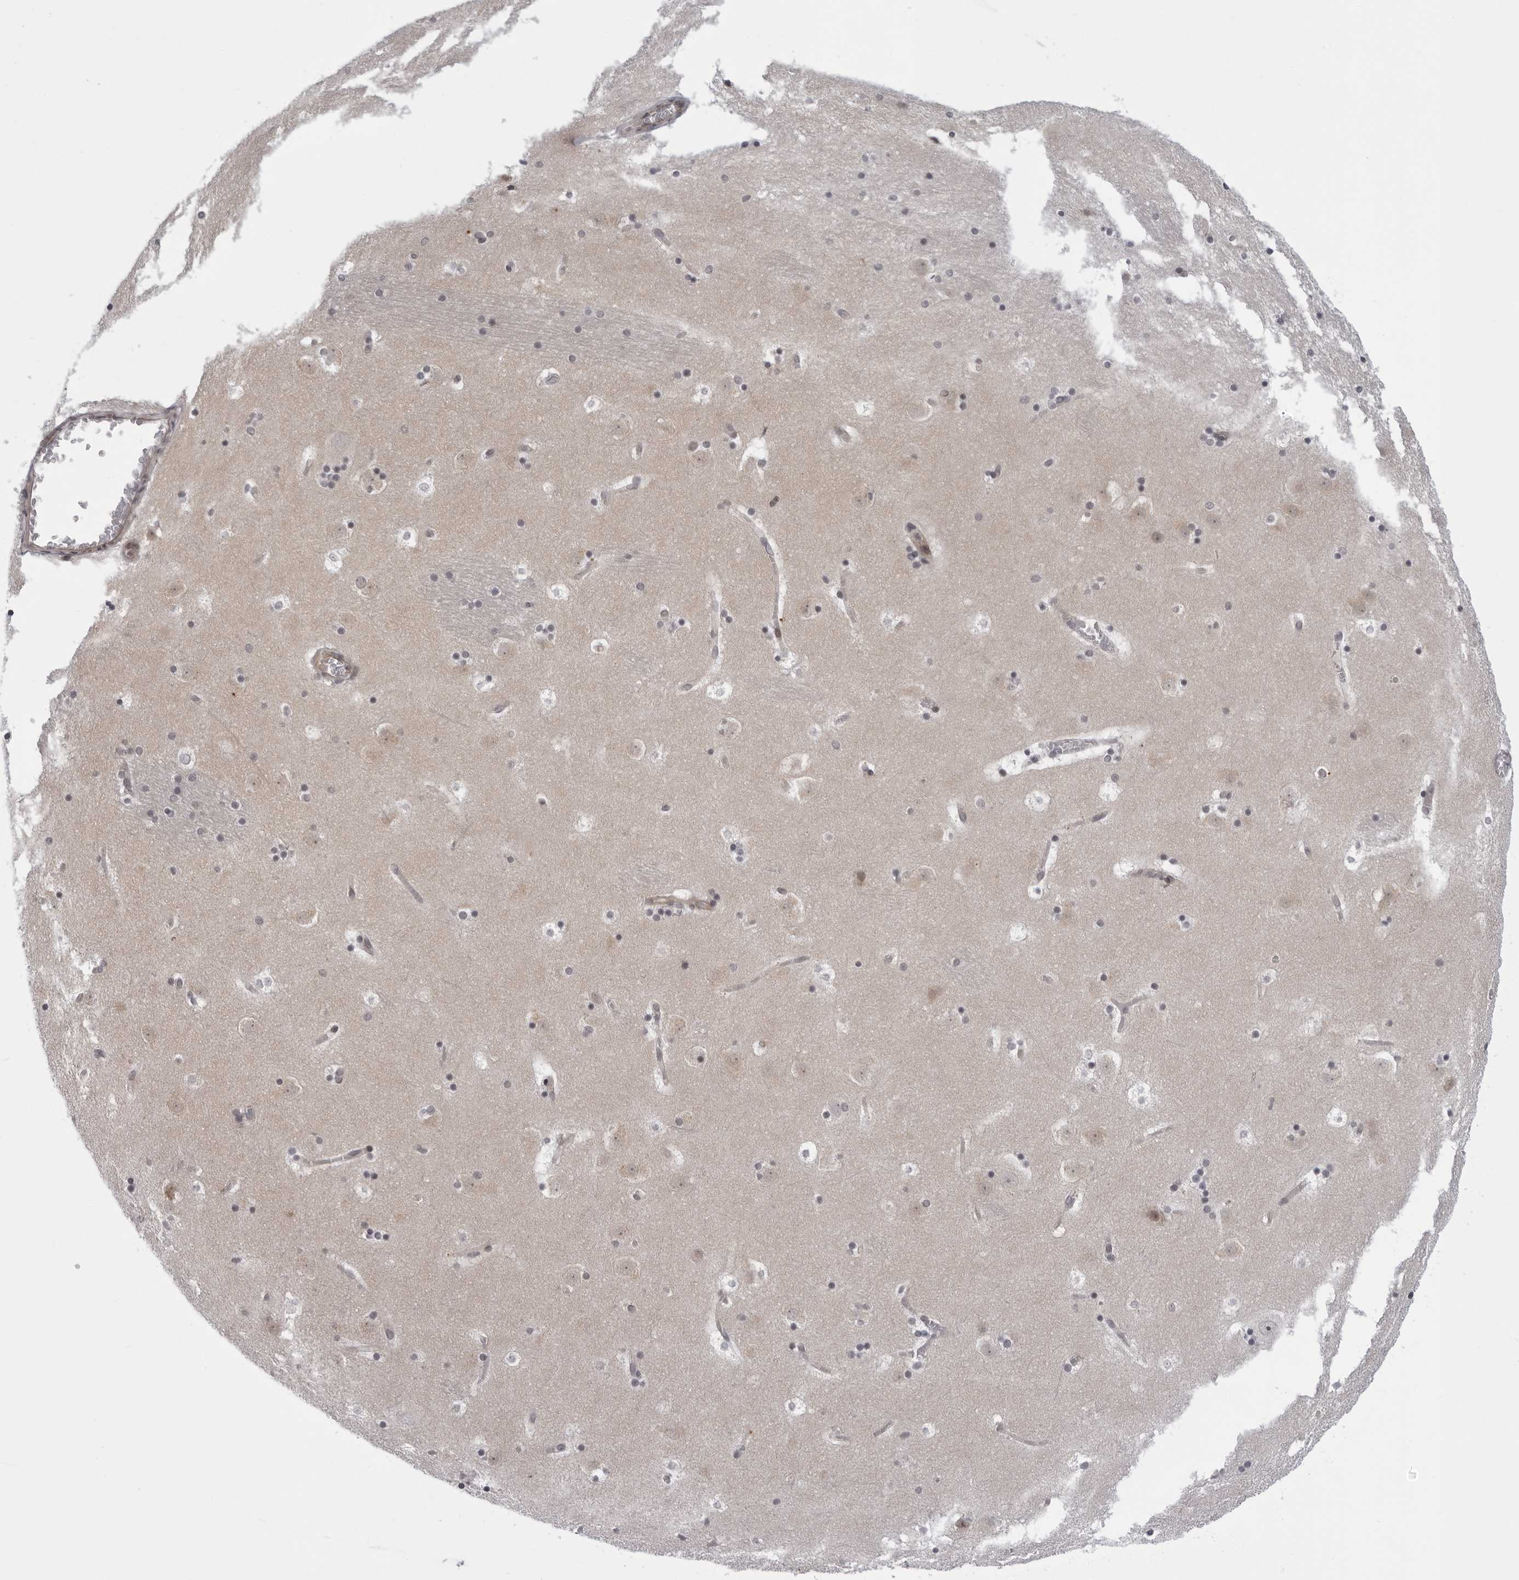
{"staining": {"intensity": "weak", "quantity": "25%-75%", "location": "cytoplasmic/membranous,nuclear"}, "tissue": "caudate", "cell_type": "Glial cells", "image_type": "normal", "snomed": [{"axis": "morphology", "description": "Normal tissue, NOS"}, {"axis": "topography", "description": "Lateral ventricle wall"}], "caption": "Protein analysis of normal caudate reveals weak cytoplasmic/membranous,nuclear staining in approximately 25%-75% of glial cells. The protein of interest is stained brown, and the nuclei are stained in blue (DAB IHC with brightfield microscopy, high magnification).", "gene": "GCSAML", "patient": {"sex": "male", "age": 45}}